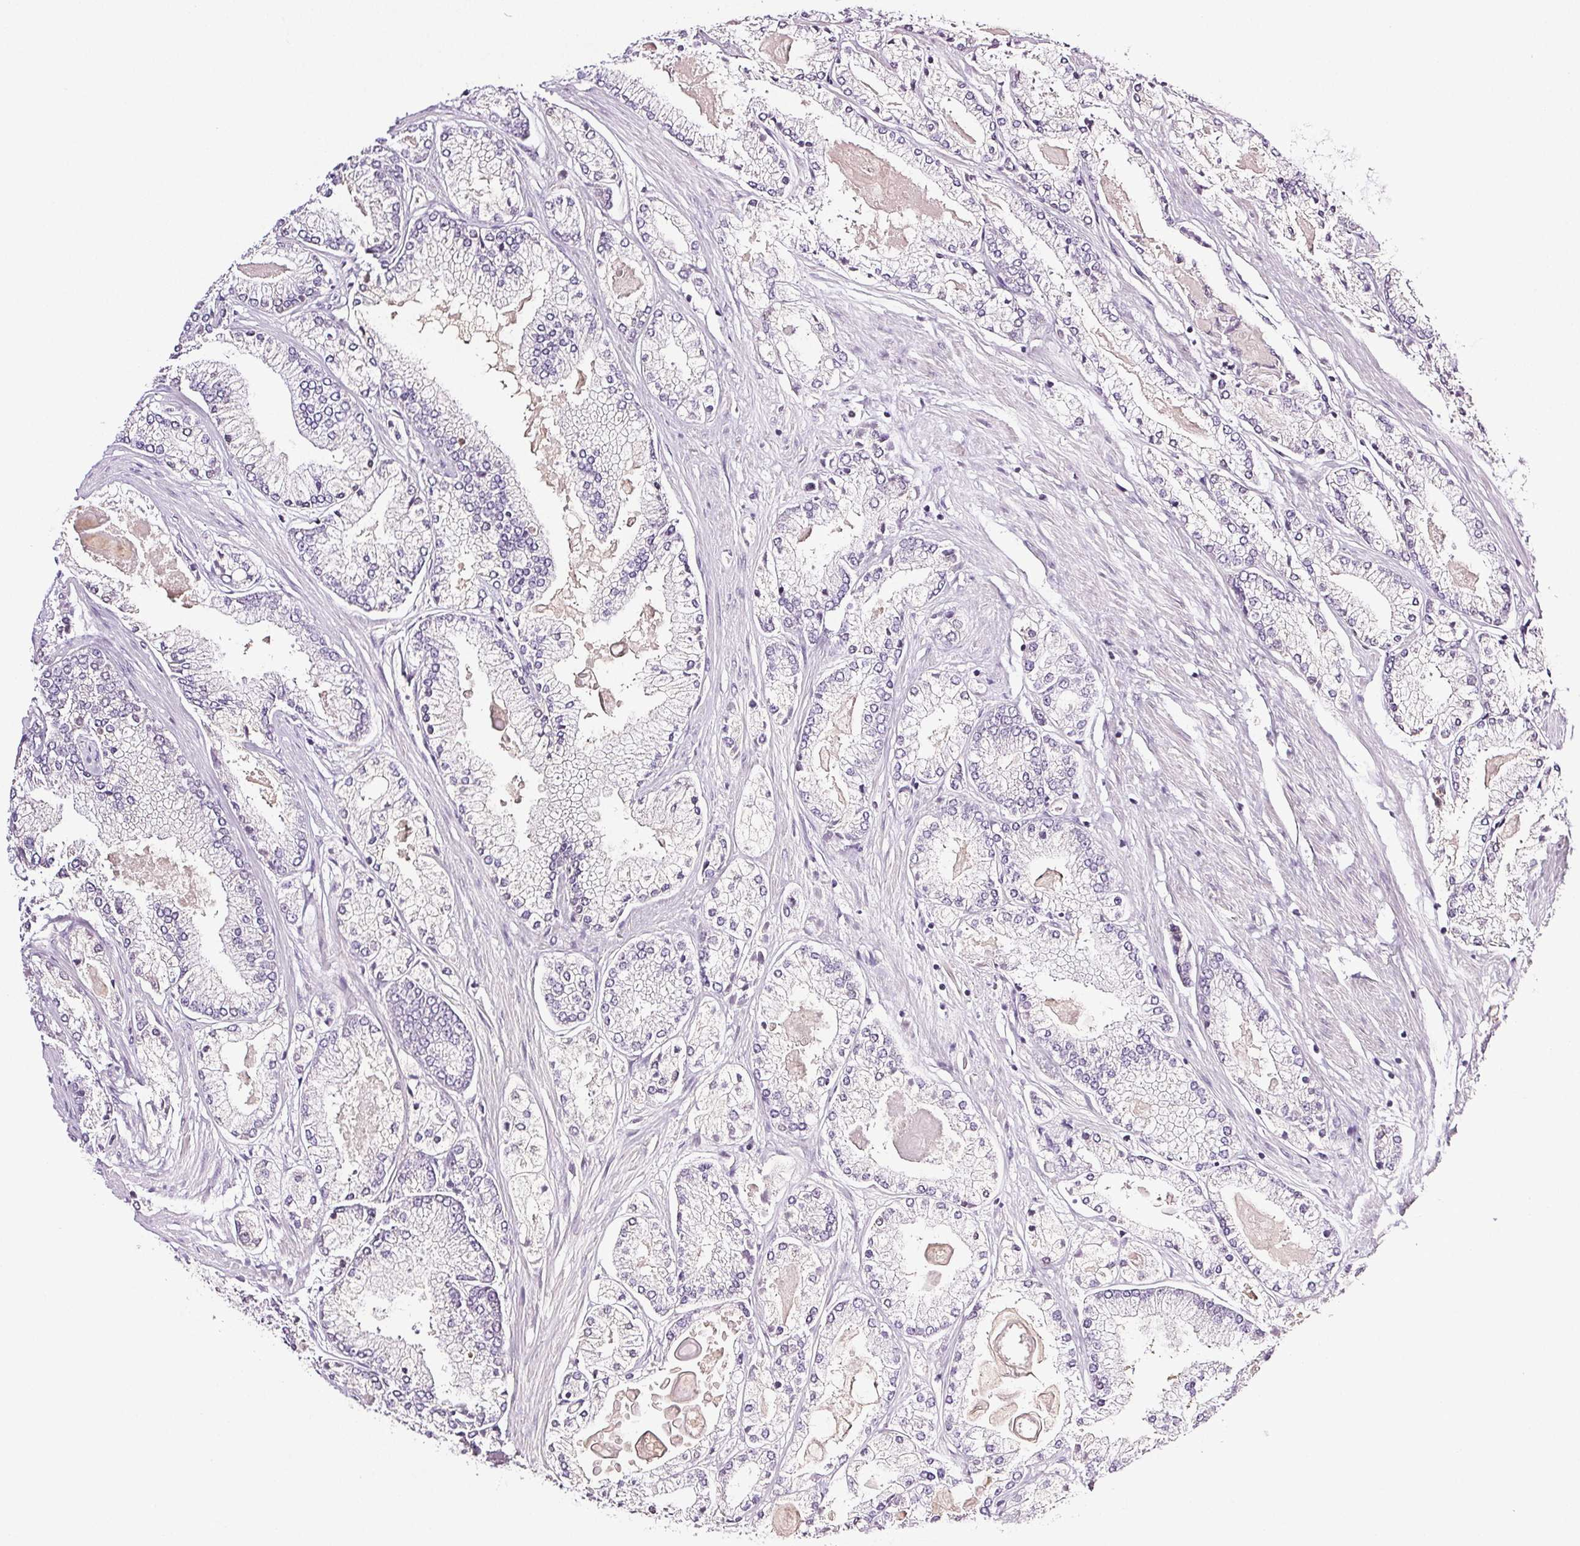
{"staining": {"intensity": "negative", "quantity": "none", "location": "none"}, "tissue": "prostate cancer", "cell_type": "Tumor cells", "image_type": "cancer", "snomed": [{"axis": "morphology", "description": "Adenocarcinoma, High grade"}, {"axis": "topography", "description": "Prostate"}], "caption": "There is no significant staining in tumor cells of high-grade adenocarcinoma (prostate).", "gene": "COL7A1", "patient": {"sex": "male", "age": 68}}